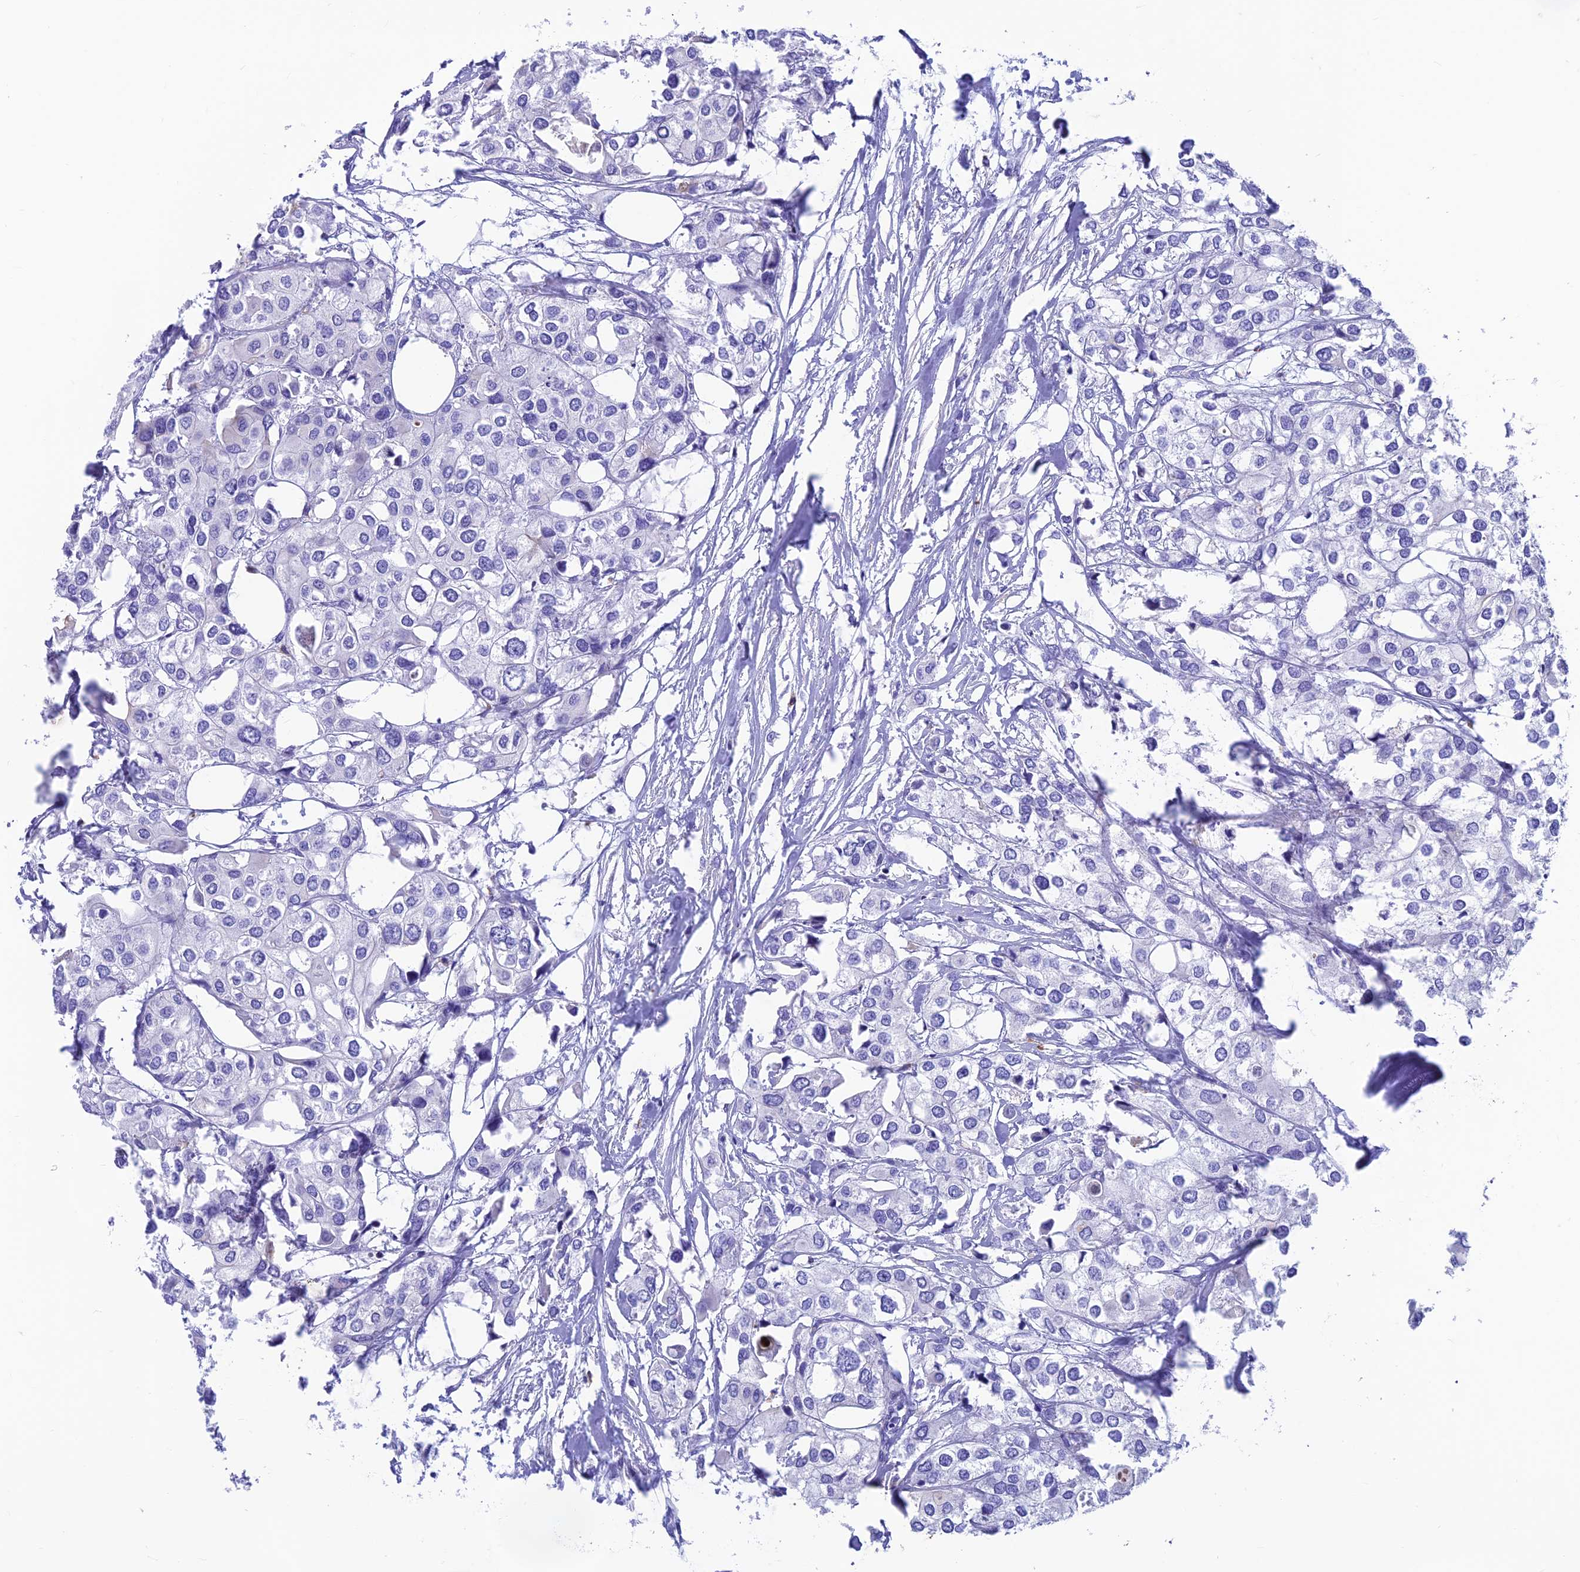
{"staining": {"intensity": "negative", "quantity": "none", "location": "none"}, "tissue": "urothelial cancer", "cell_type": "Tumor cells", "image_type": "cancer", "snomed": [{"axis": "morphology", "description": "Urothelial carcinoma, High grade"}, {"axis": "topography", "description": "Urinary bladder"}], "caption": "High magnification brightfield microscopy of urothelial carcinoma (high-grade) stained with DAB (3,3'-diaminobenzidine) (brown) and counterstained with hematoxylin (blue): tumor cells show no significant staining.", "gene": "GNG11", "patient": {"sex": "male", "age": 64}}